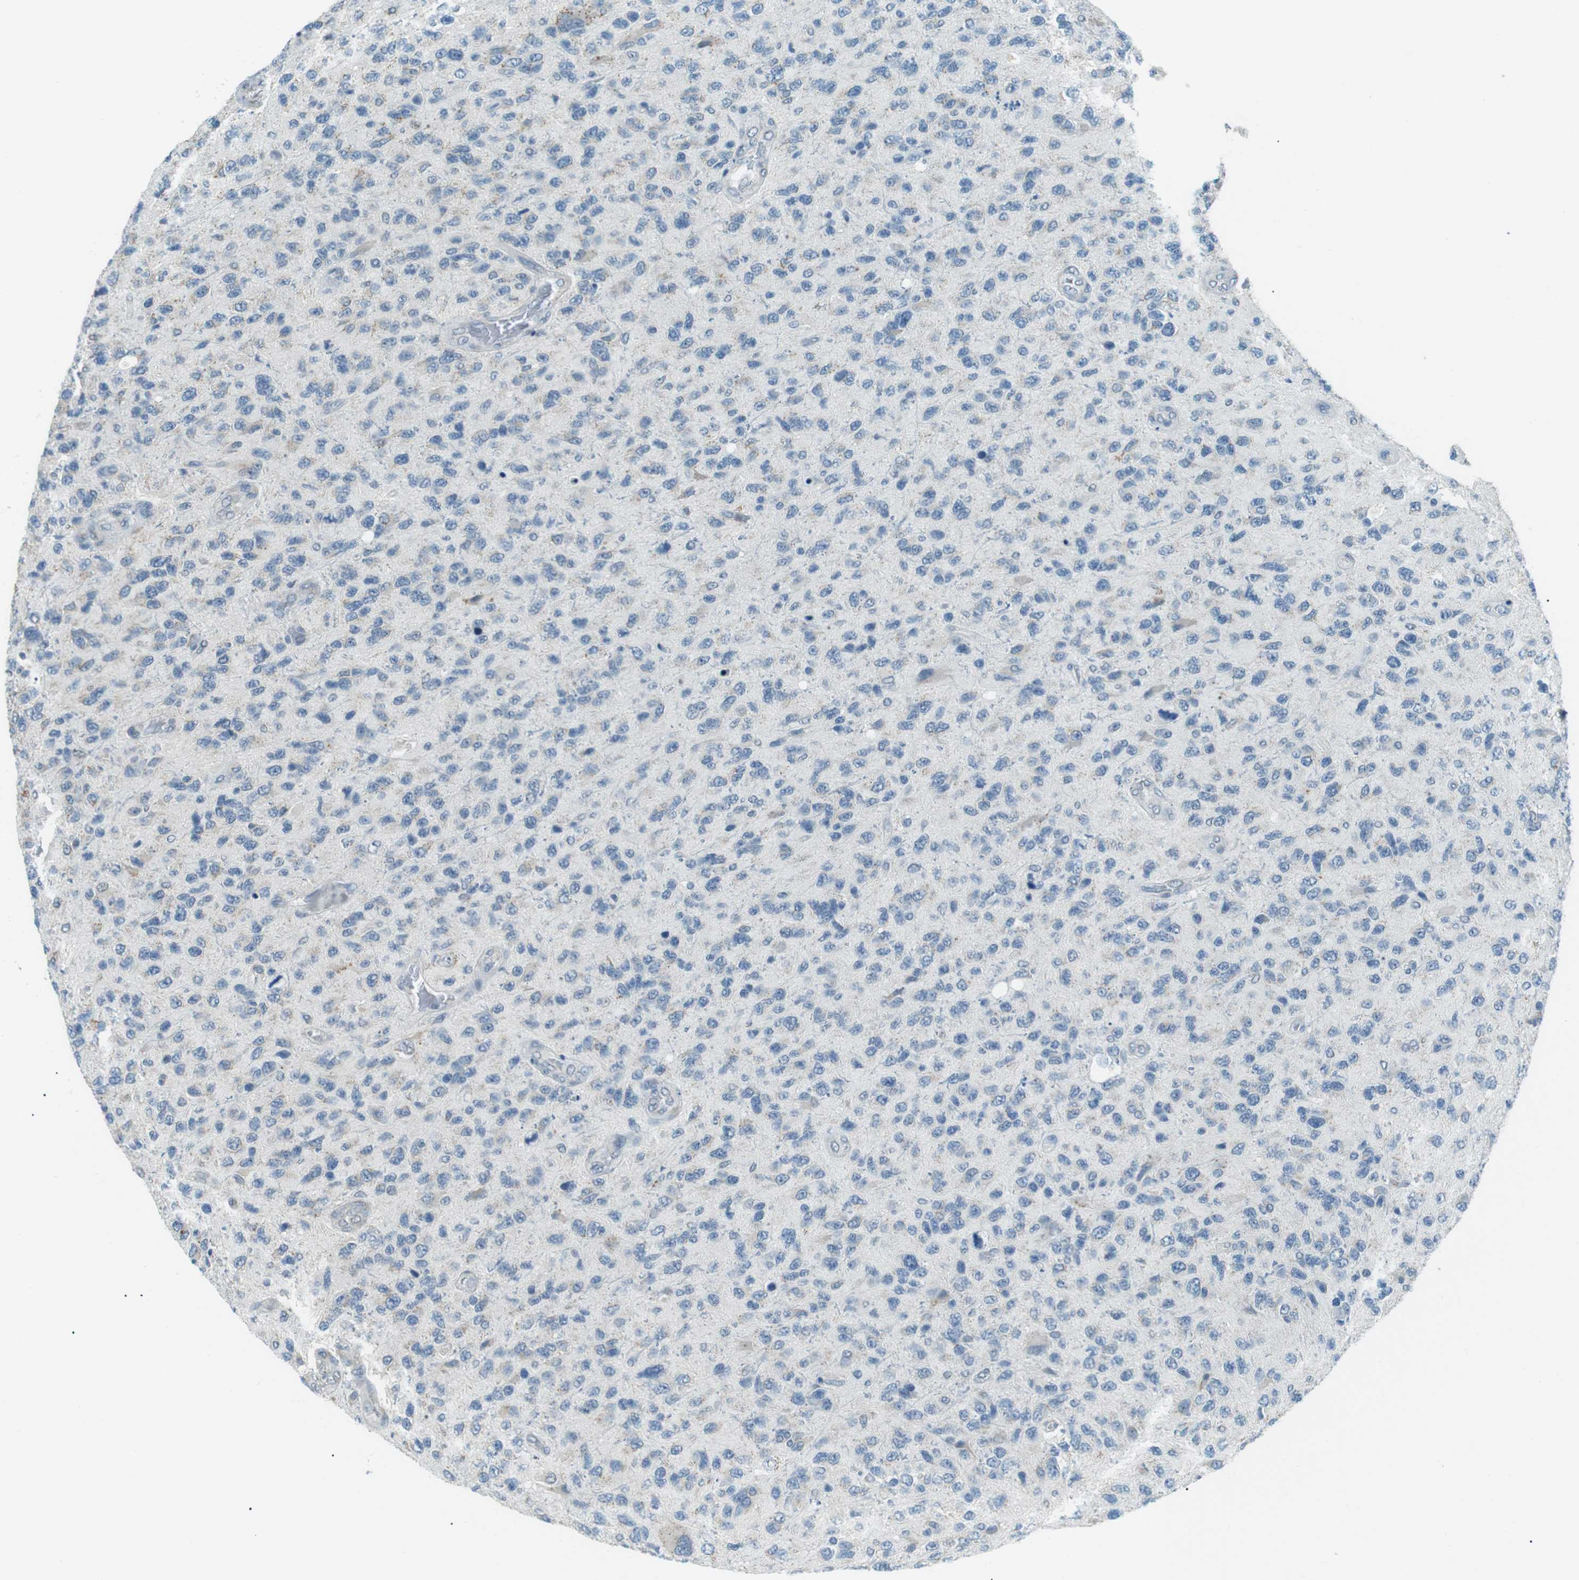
{"staining": {"intensity": "weak", "quantity": "<25%", "location": "cytoplasmic/membranous"}, "tissue": "glioma", "cell_type": "Tumor cells", "image_type": "cancer", "snomed": [{"axis": "morphology", "description": "Glioma, malignant, High grade"}, {"axis": "topography", "description": "Brain"}], "caption": "High power microscopy micrograph of an immunohistochemistry (IHC) micrograph of malignant glioma (high-grade), revealing no significant staining in tumor cells.", "gene": "SERPINB2", "patient": {"sex": "female", "age": 58}}